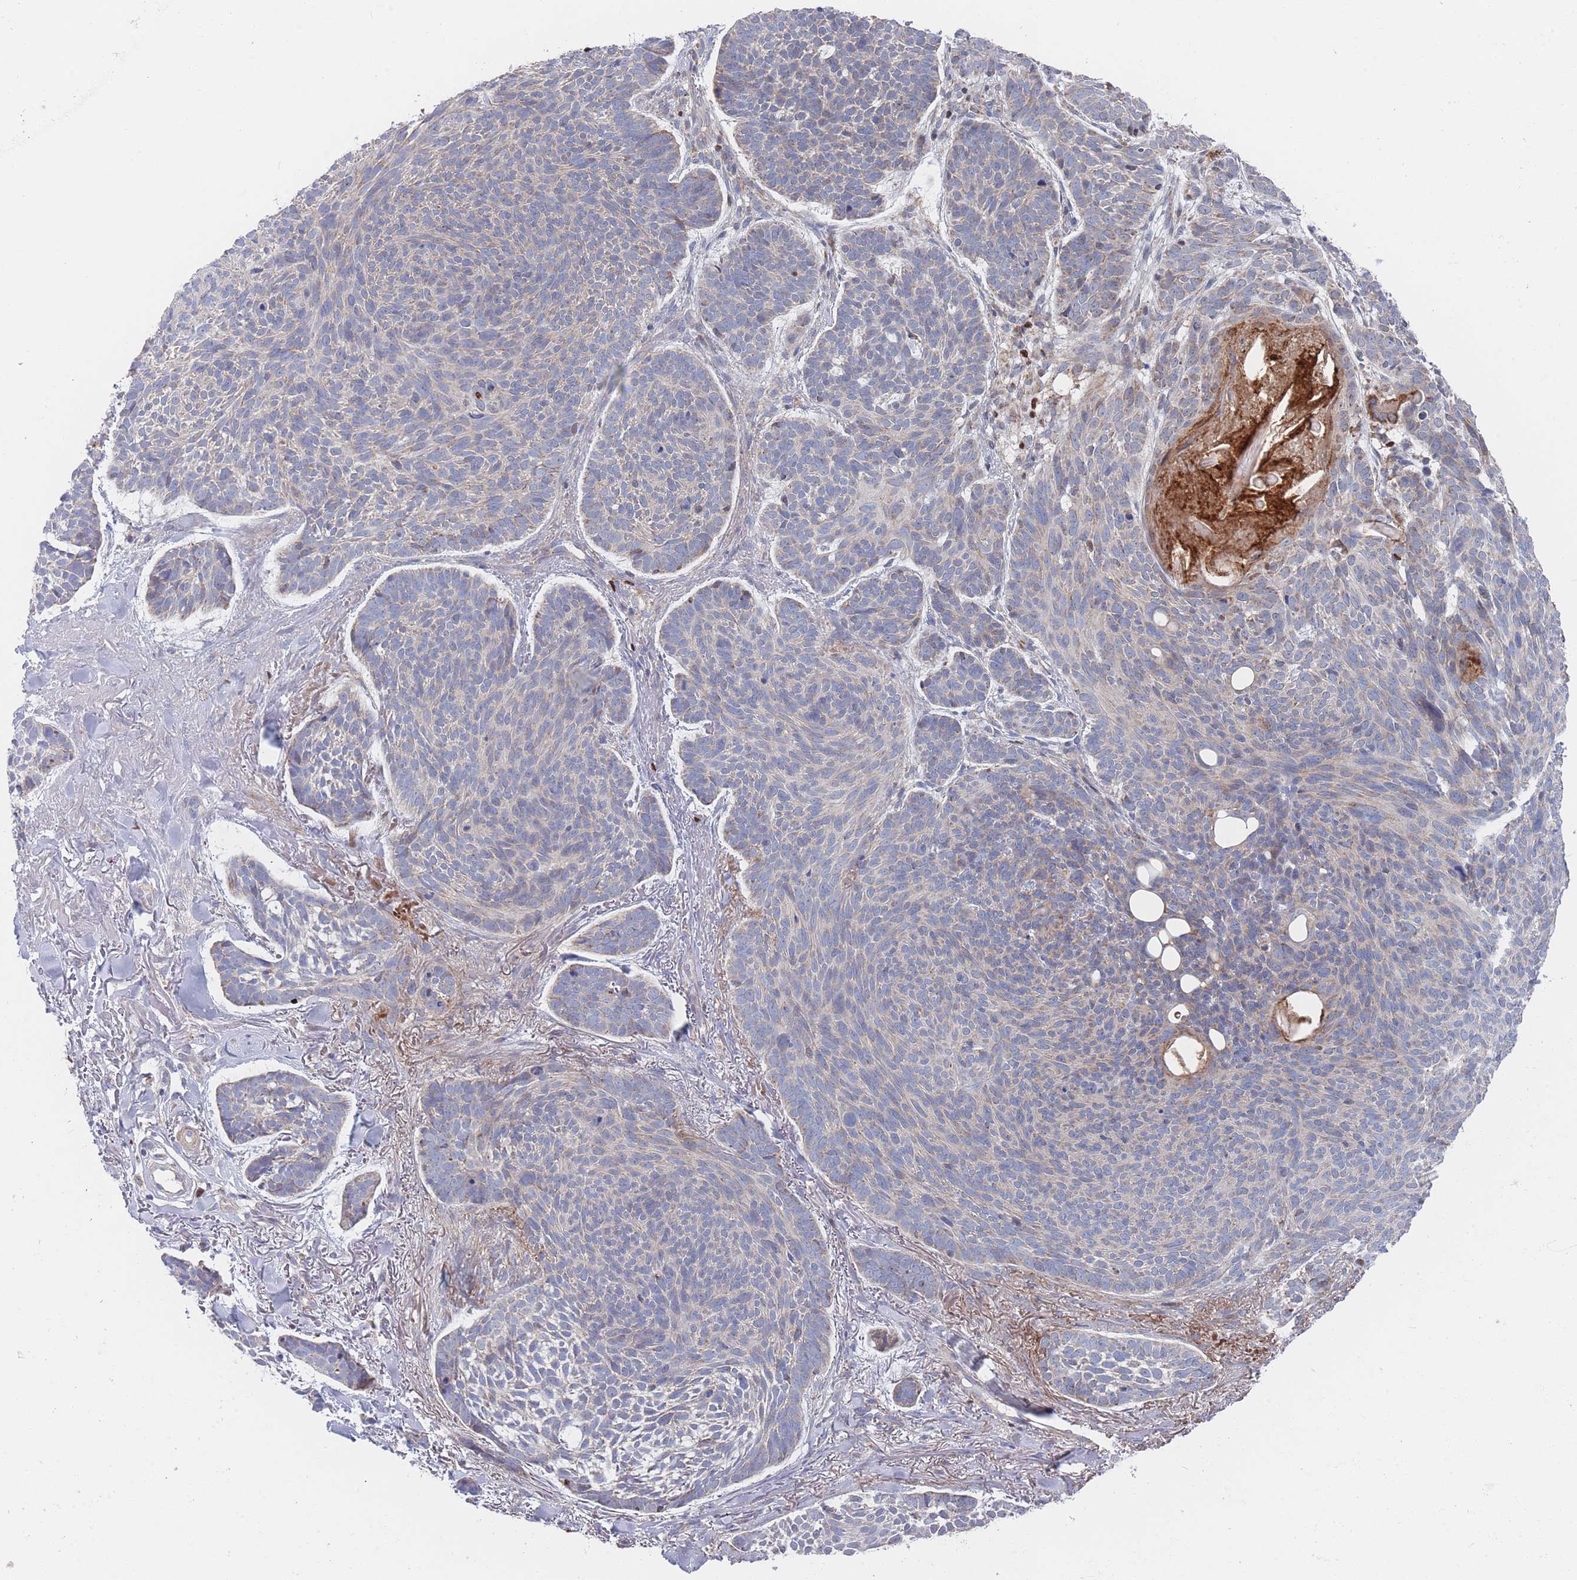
{"staining": {"intensity": "weak", "quantity": "<25%", "location": "cytoplasmic/membranous"}, "tissue": "skin cancer", "cell_type": "Tumor cells", "image_type": "cancer", "snomed": [{"axis": "morphology", "description": "Basal cell carcinoma"}, {"axis": "topography", "description": "Skin"}], "caption": "Basal cell carcinoma (skin) stained for a protein using immunohistochemistry shows no positivity tumor cells.", "gene": "IKZF4", "patient": {"sex": "male", "age": 70}}